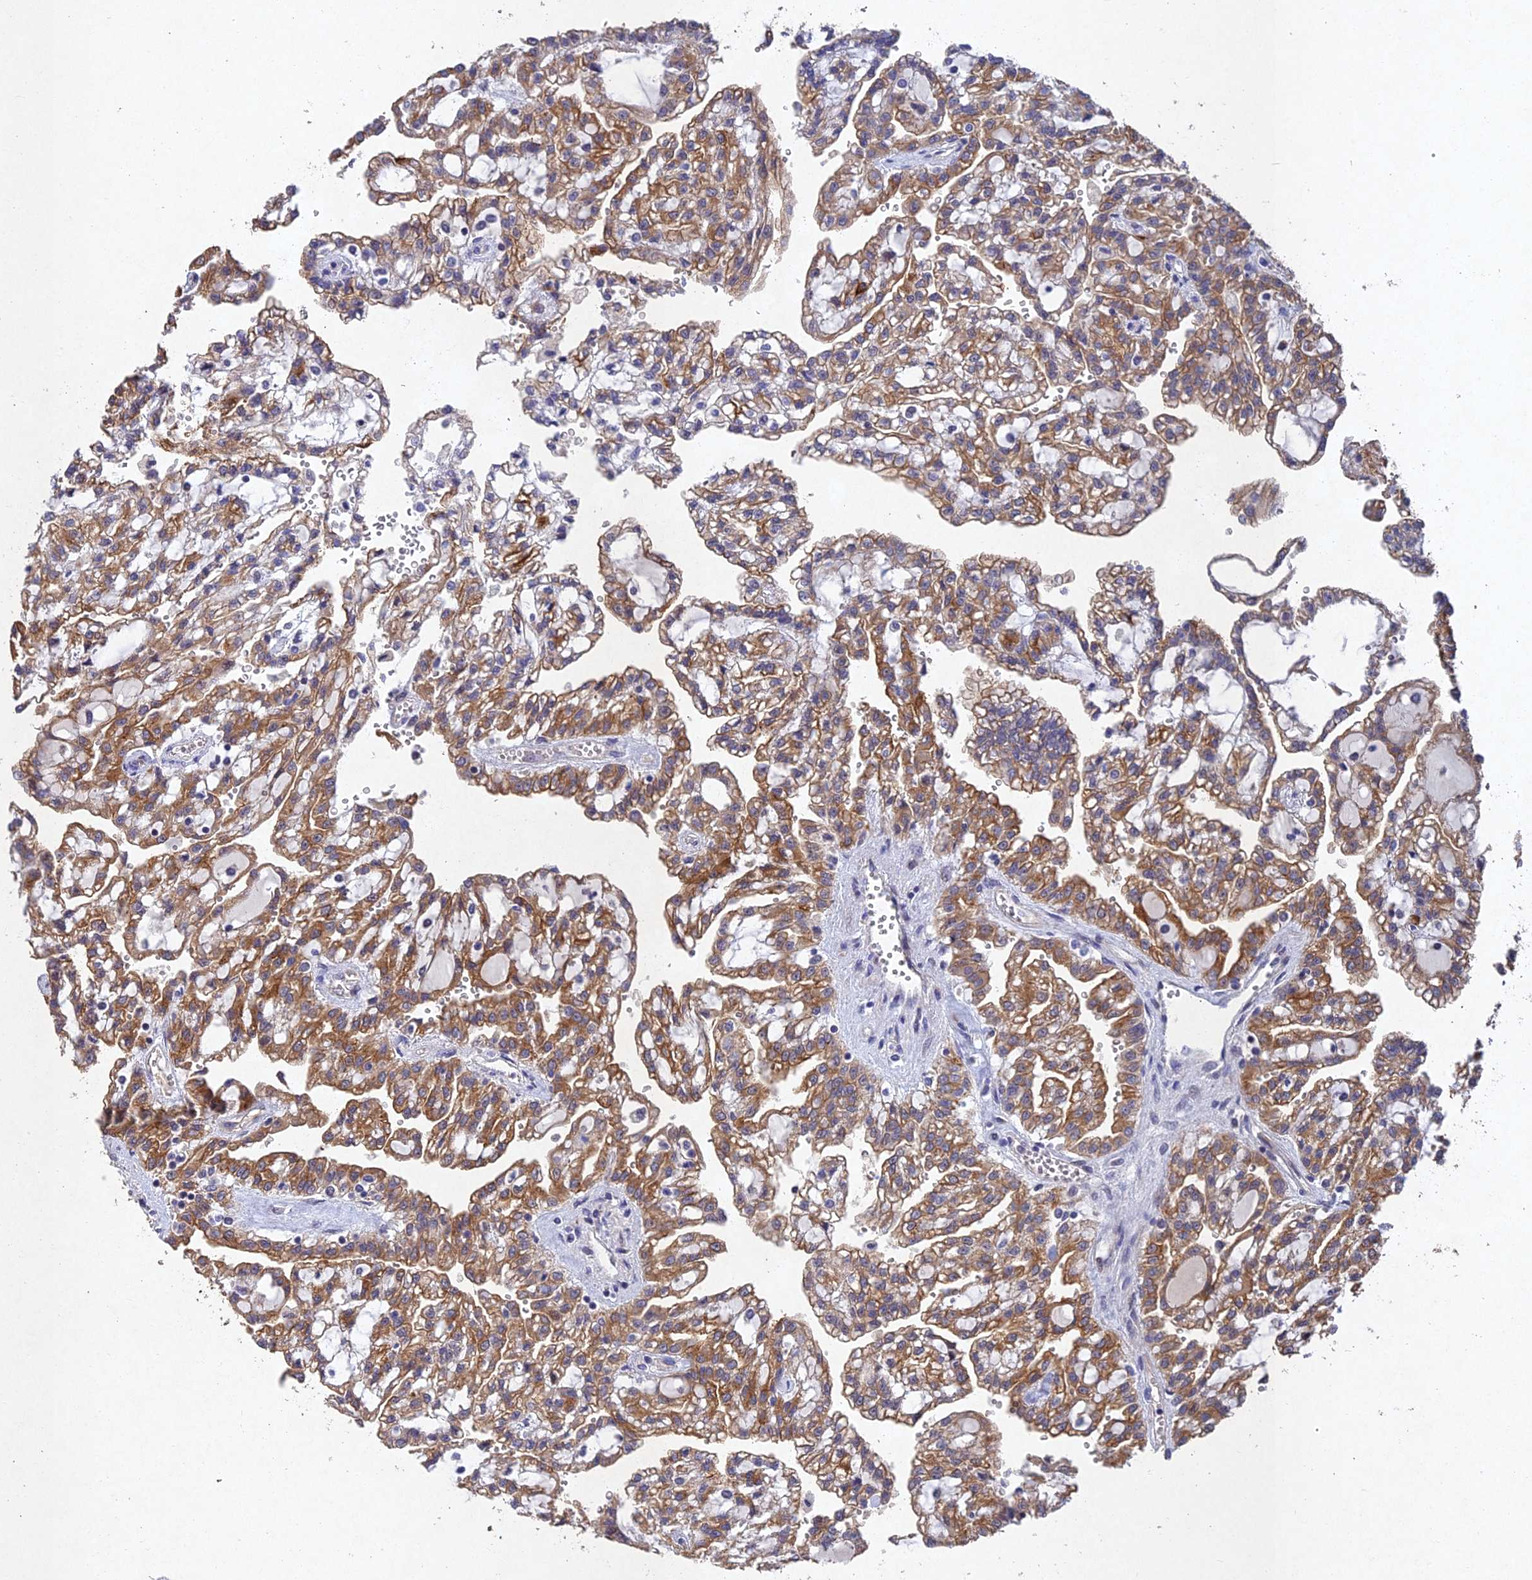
{"staining": {"intensity": "moderate", "quantity": ">75%", "location": "cytoplasmic/membranous"}, "tissue": "renal cancer", "cell_type": "Tumor cells", "image_type": "cancer", "snomed": [{"axis": "morphology", "description": "Adenocarcinoma, NOS"}, {"axis": "topography", "description": "Kidney"}], "caption": "A histopathology image of human adenocarcinoma (renal) stained for a protein demonstrates moderate cytoplasmic/membranous brown staining in tumor cells.", "gene": "NSMCE1", "patient": {"sex": "male", "age": 63}}